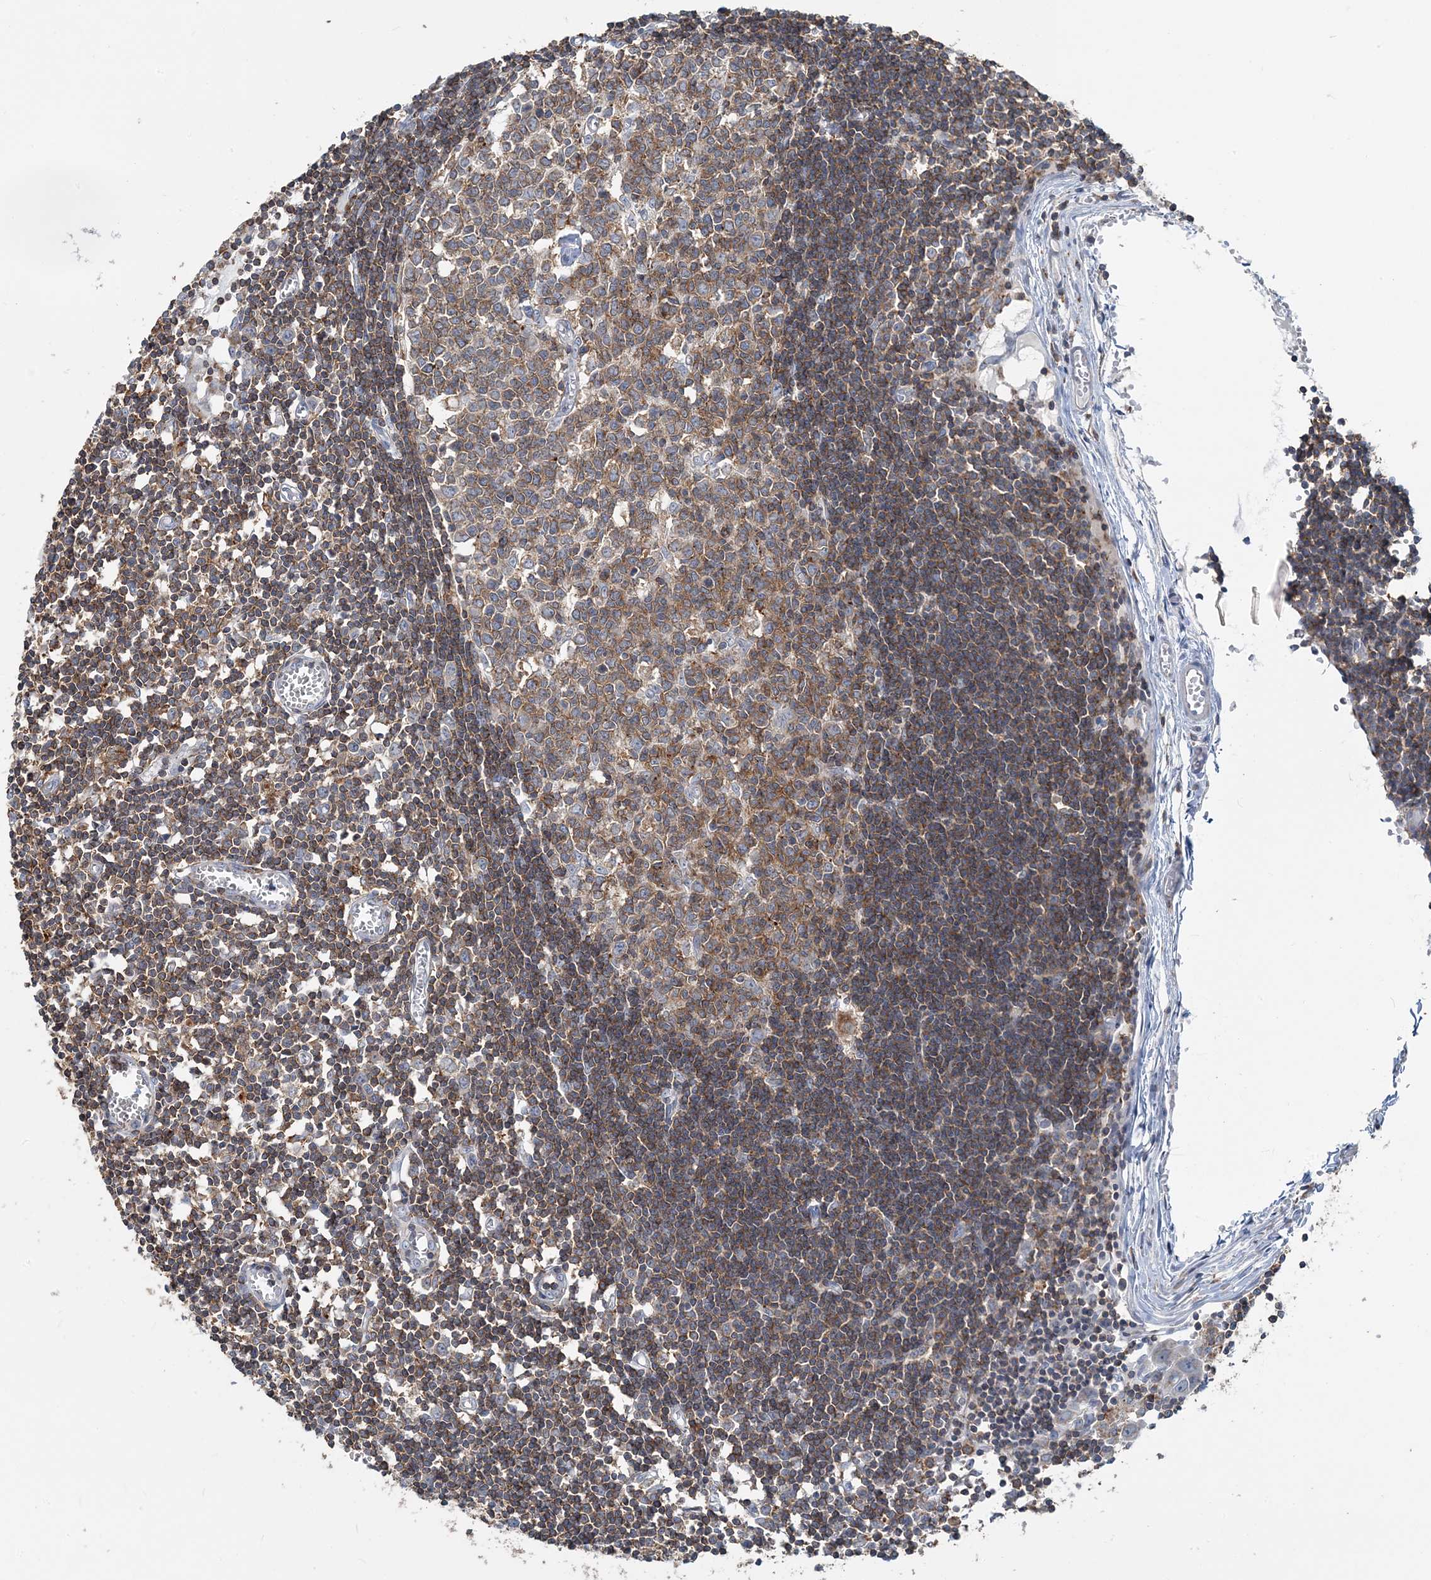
{"staining": {"intensity": "moderate", "quantity": ">75%", "location": "cytoplasmic/membranous"}, "tissue": "lymph node", "cell_type": "Germinal center cells", "image_type": "normal", "snomed": [{"axis": "morphology", "description": "Normal tissue, NOS"}, {"axis": "topography", "description": "Lymph node"}], "caption": "Immunohistochemical staining of normal human lymph node demonstrates >75% levels of moderate cytoplasmic/membranous protein positivity in about >75% of germinal center cells.", "gene": "TMLHE", "patient": {"sex": "female", "age": 11}}